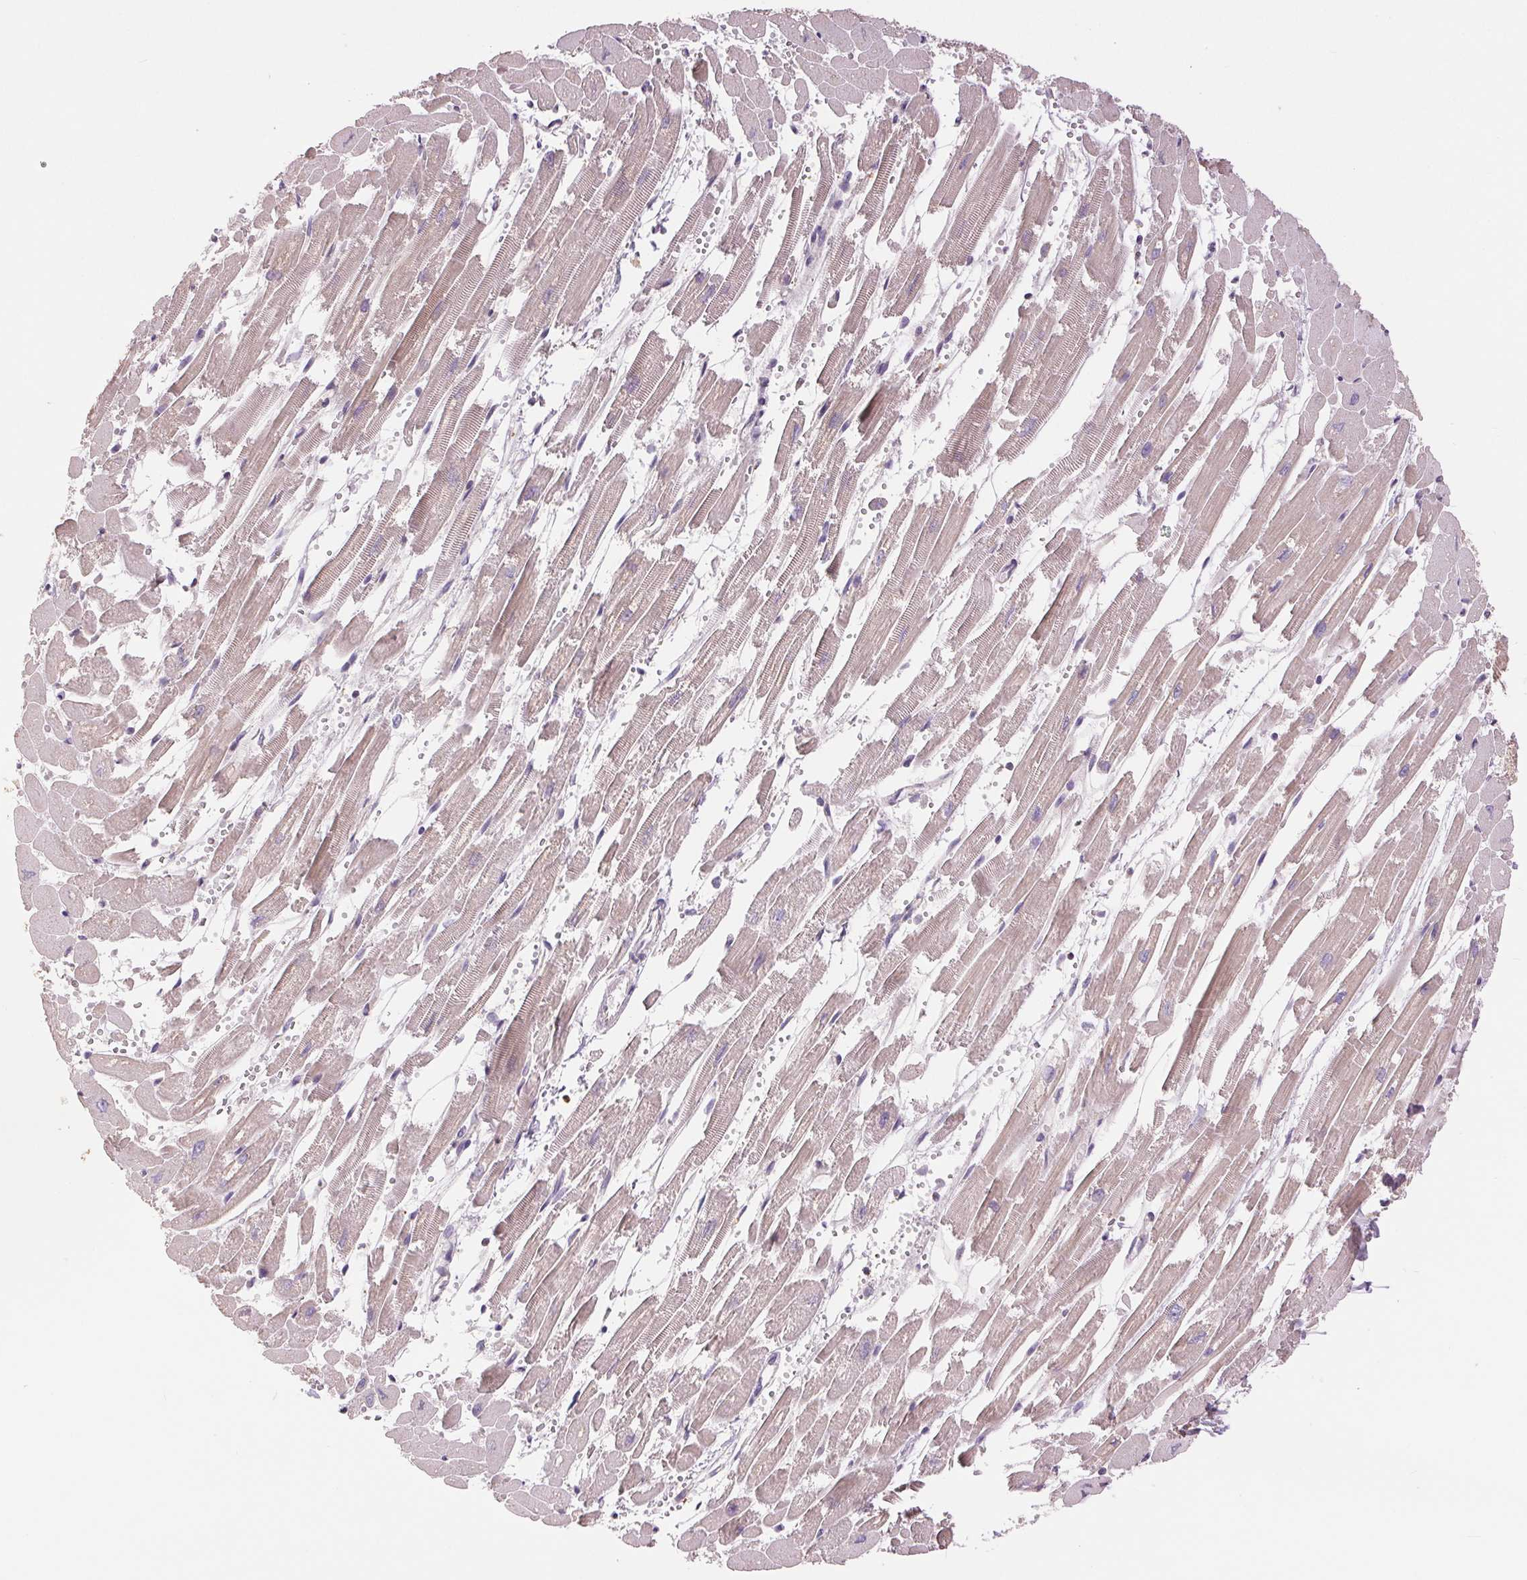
{"staining": {"intensity": "weak", "quantity": ">75%", "location": "cytoplasmic/membranous"}, "tissue": "heart muscle", "cell_type": "Cardiomyocytes", "image_type": "normal", "snomed": [{"axis": "morphology", "description": "Normal tissue, NOS"}, {"axis": "topography", "description": "Heart"}], "caption": "Brown immunohistochemical staining in benign human heart muscle exhibits weak cytoplasmic/membranous expression in approximately >75% of cardiomyocytes.", "gene": "DGUOK", "patient": {"sex": "female", "age": 52}}